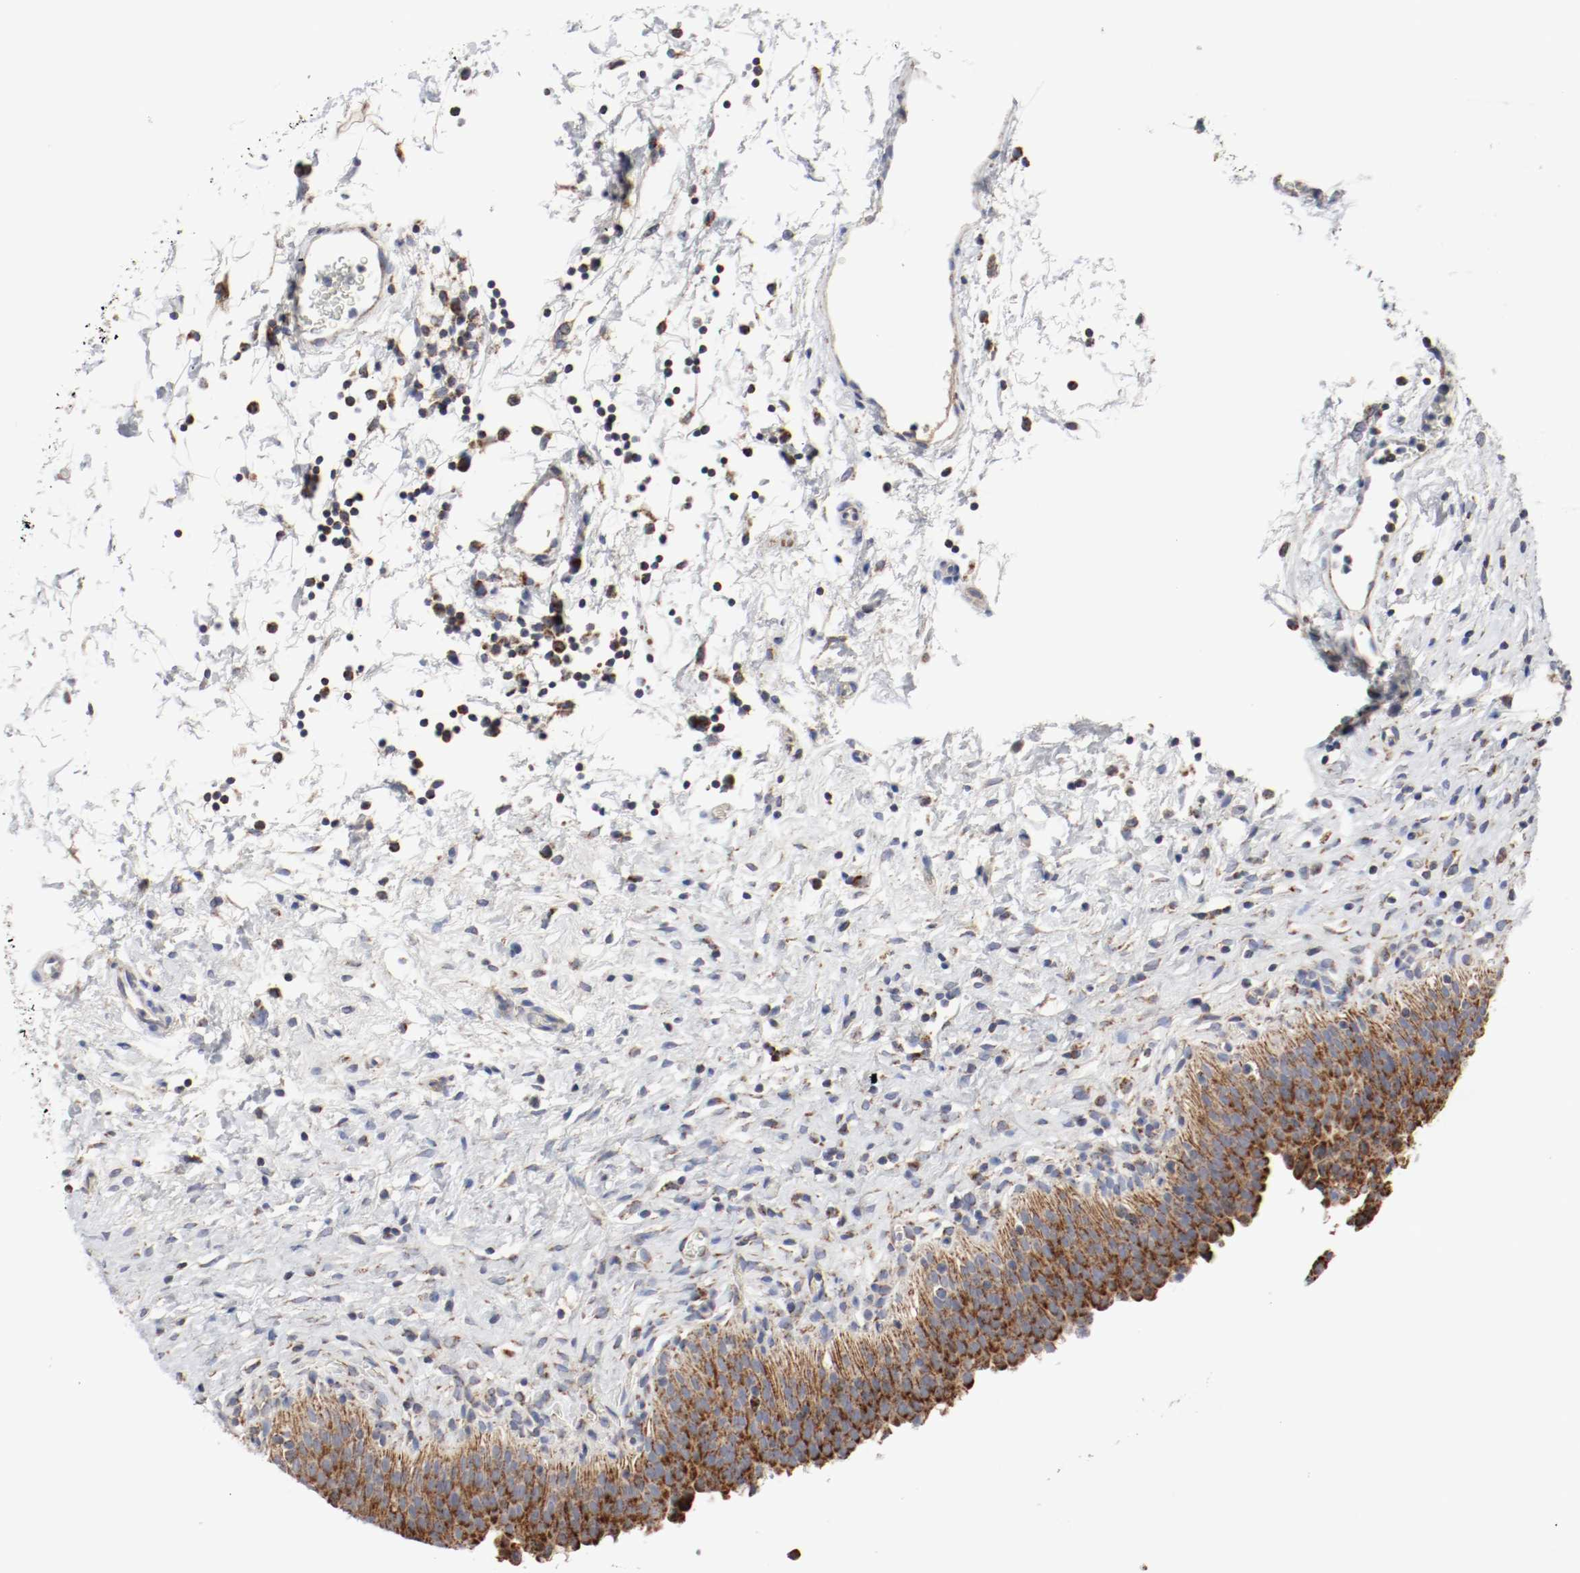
{"staining": {"intensity": "strong", "quantity": ">75%", "location": "cytoplasmic/membranous"}, "tissue": "urinary bladder", "cell_type": "Urothelial cells", "image_type": "normal", "snomed": [{"axis": "morphology", "description": "Normal tissue, NOS"}, {"axis": "topography", "description": "Urinary bladder"}], "caption": "Protein staining exhibits strong cytoplasmic/membranous staining in about >75% of urothelial cells in normal urinary bladder.", "gene": "AFG3L2", "patient": {"sex": "male", "age": 51}}